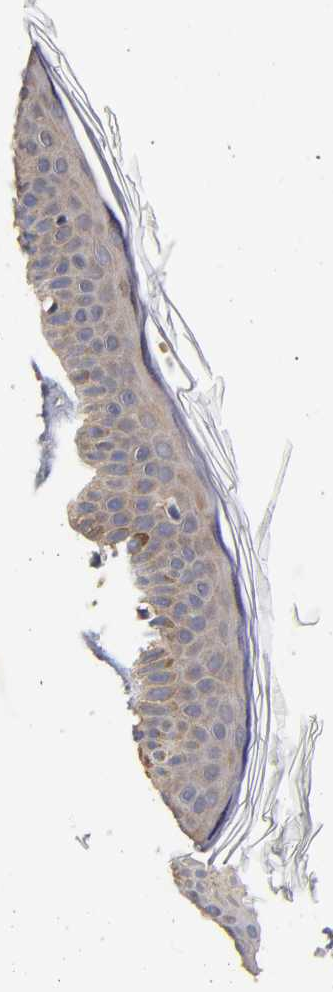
{"staining": {"intensity": "negative", "quantity": "none", "location": "none"}, "tissue": "skin", "cell_type": "Fibroblasts", "image_type": "normal", "snomed": [{"axis": "morphology", "description": "Normal tissue, NOS"}, {"axis": "topography", "description": "Skin"}], "caption": "An immunohistochemistry (IHC) image of normal skin is shown. There is no staining in fibroblasts of skin. Nuclei are stained in blue.", "gene": "RPS29", "patient": {"sex": "female", "age": 56}}